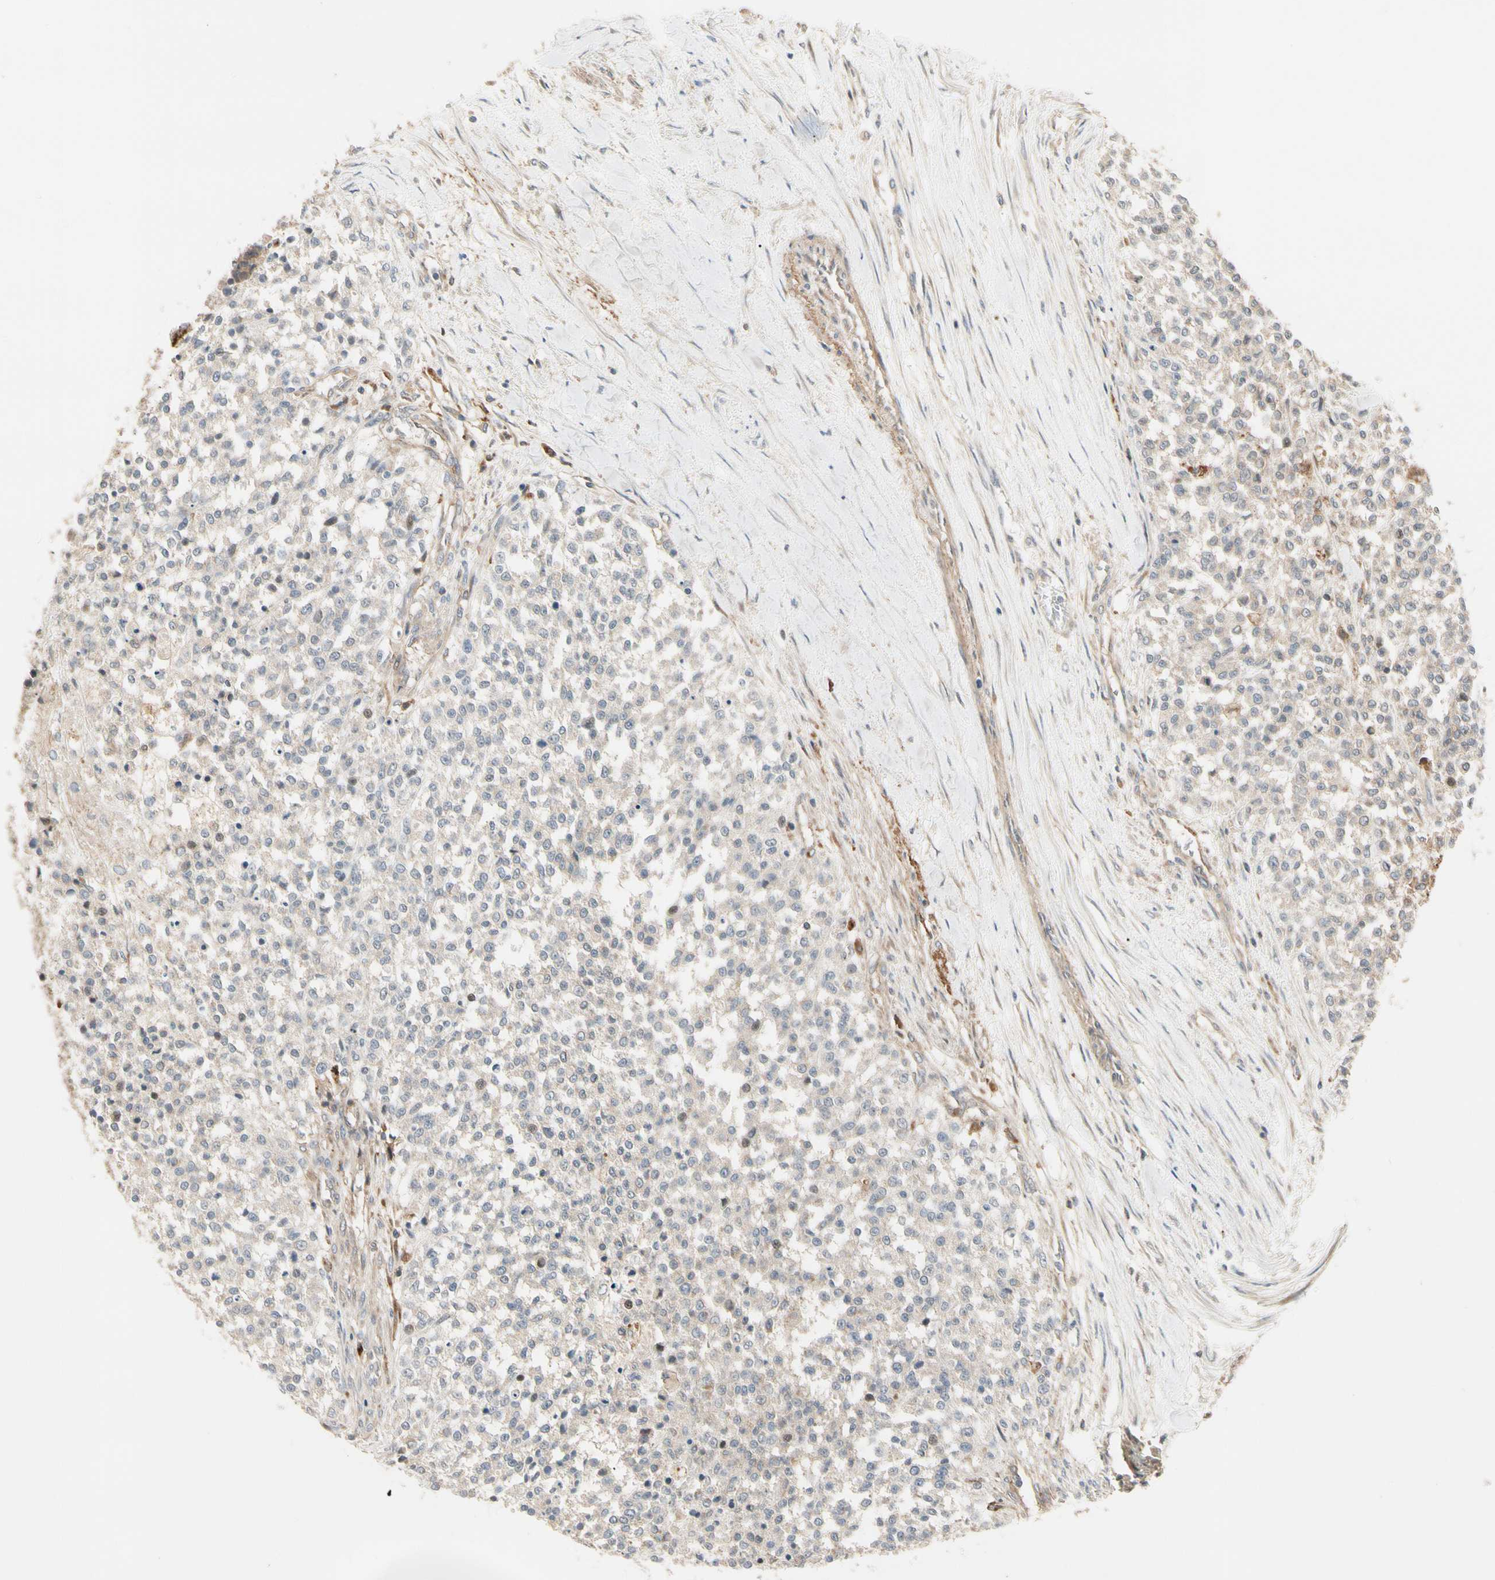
{"staining": {"intensity": "weak", "quantity": ">75%", "location": "cytoplasmic/membranous"}, "tissue": "testis cancer", "cell_type": "Tumor cells", "image_type": "cancer", "snomed": [{"axis": "morphology", "description": "Seminoma, NOS"}, {"axis": "topography", "description": "Testis"}], "caption": "The immunohistochemical stain shows weak cytoplasmic/membranous expression in tumor cells of seminoma (testis) tissue.", "gene": "F2R", "patient": {"sex": "male", "age": 59}}